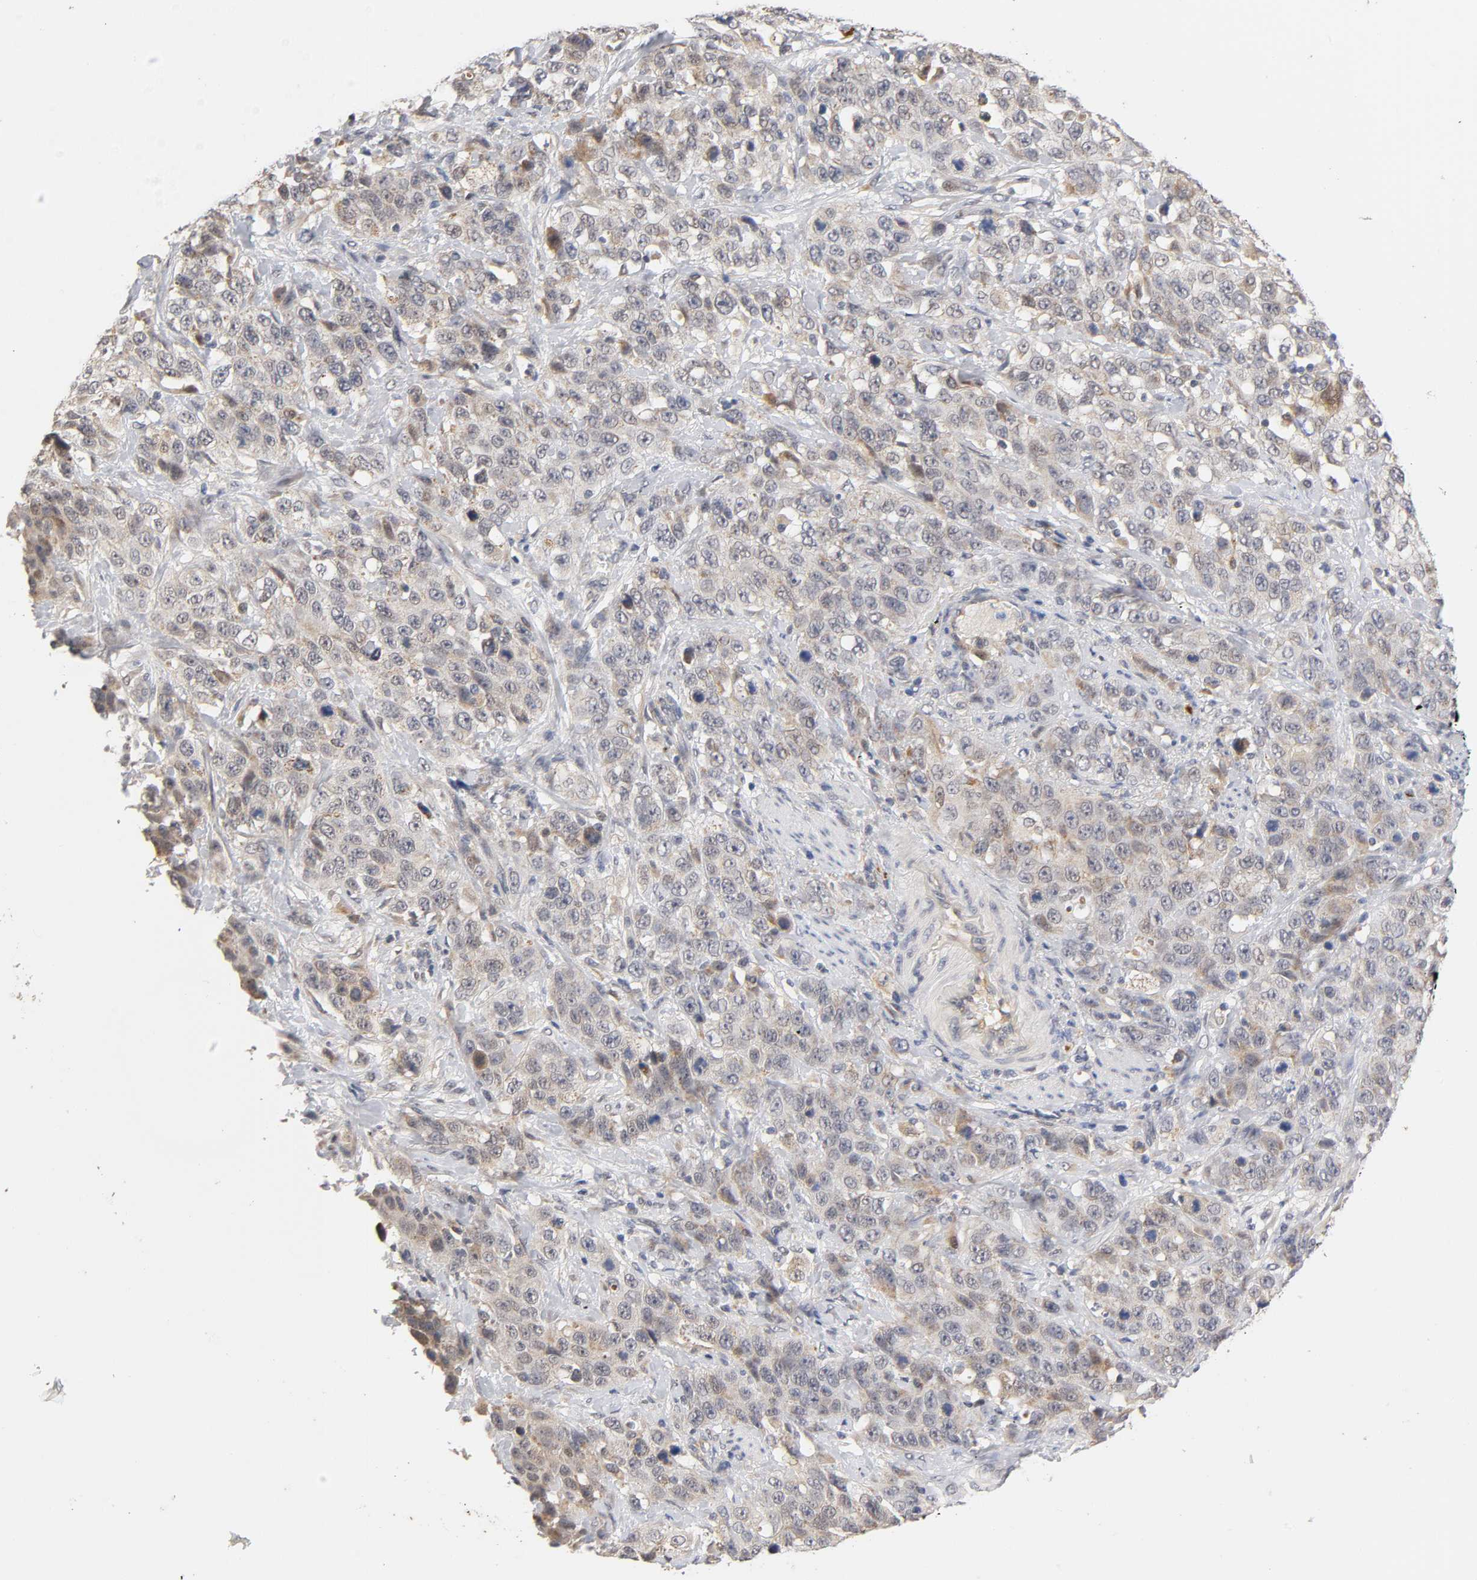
{"staining": {"intensity": "moderate", "quantity": ">75%", "location": "cytoplasmic/membranous"}, "tissue": "stomach cancer", "cell_type": "Tumor cells", "image_type": "cancer", "snomed": [{"axis": "morphology", "description": "Normal tissue, NOS"}, {"axis": "morphology", "description": "Adenocarcinoma, NOS"}, {"axis": "topography", "description": "Stomach"}], "caption": "Immunohistochemistry (IHC) image of human stomach cancer (adenocarcinoma) stained for a protein (brown), which displays medium levels of moderate cytoplasmic/membranous staining in about >75% of tumor cells.", "gene": "GSTZ1", "patient": {"sex": "male", "age": 48}}